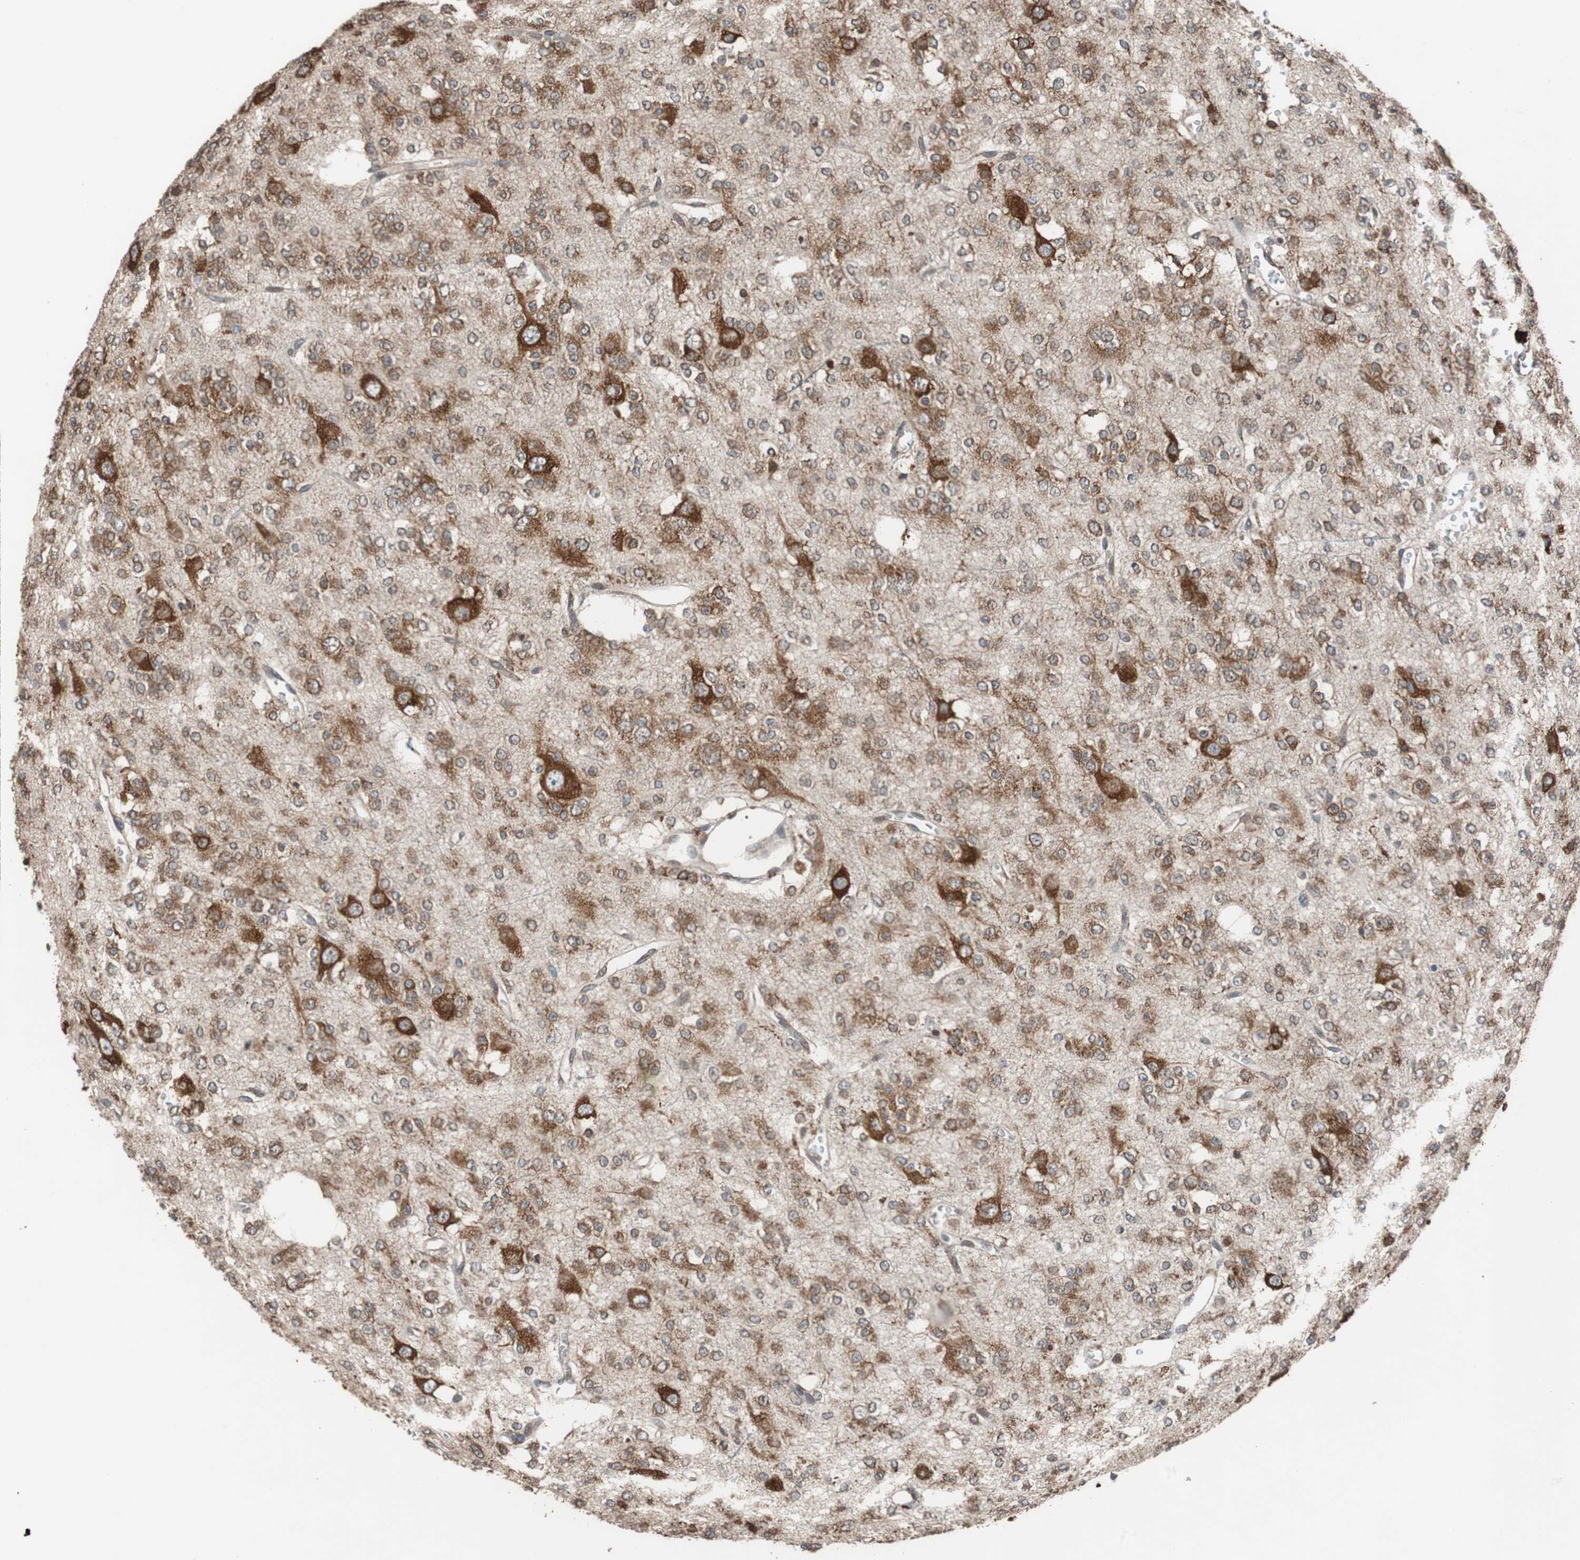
{"staining": {"intensity": "moderate", "quantity": ">75%", "location": "cytoplasmic/membranous"}, "tissue": "glioma", "cell_type": "Tumor cells", "image_type": "cancer", "snomed": [{"axis": "morphology", "description": "Glioma, malignant, Low grade"}, {"axis": "topography", "description": "Brain"}], "caption": "An immunohistochemistry micrograph of tumor tissue is shown. Protein staining in brown labels moderate cytoplasmic/membranous positivity in glioma within tumor cells. (DAB IHC with brightfield microscopy, high magnification).", "gene": "USP10", "patient": {"sex": "male", "age": 38}}